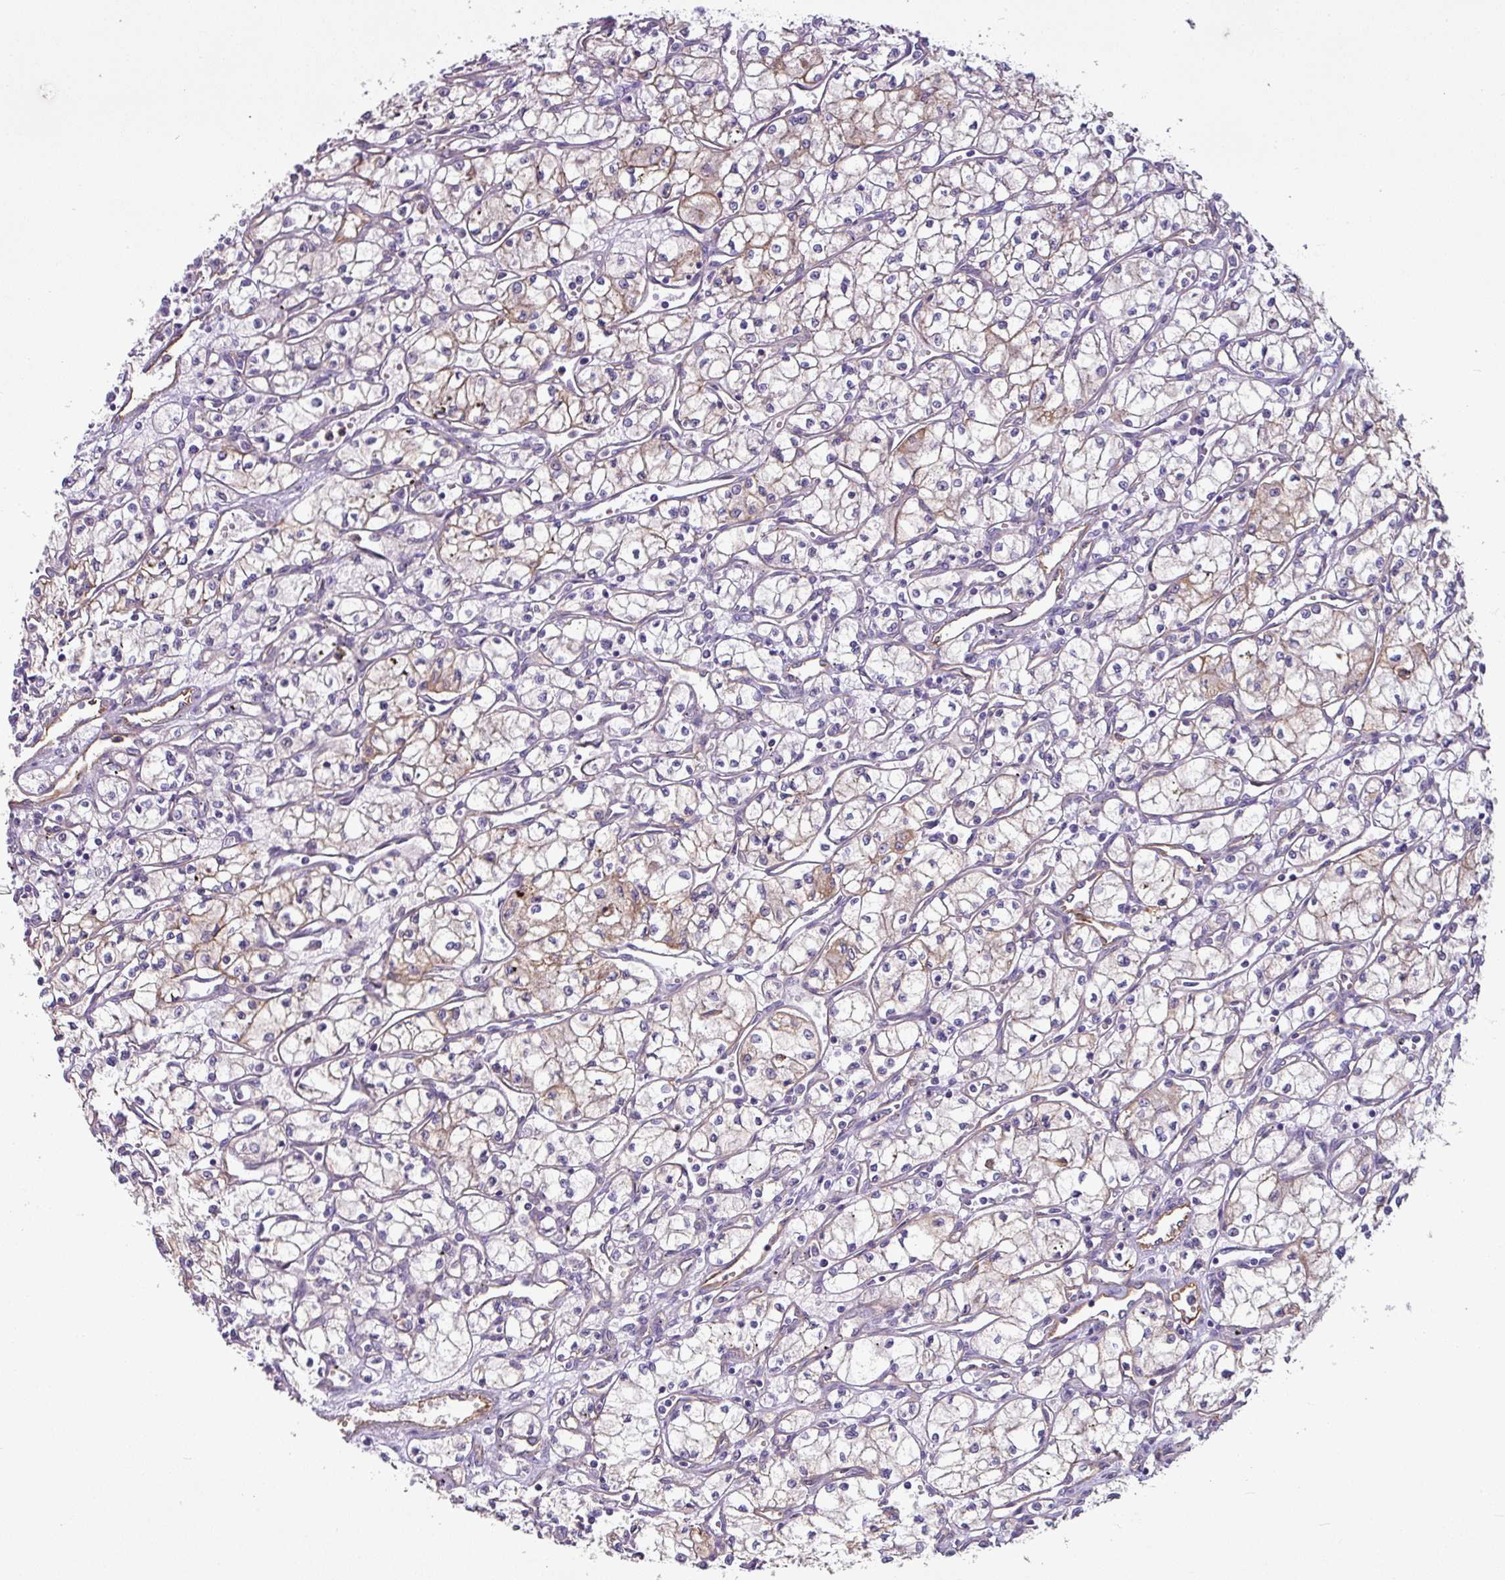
{"staining": {"intensity": "weak", "quantity": "25%-75%", "location": "cytoplasmic/membranous"}, "tissue": "renal cancer", "cell_type": "Tumor cells", "image_type": "cancer", "snomed": [{"axis": "morphology", "description": "Adenocarcinoma, NOS"}, {"axis": "topography", "description": "Kidney"}], "caption": "Adenocarcinoma (renal) was stained to show a protein in brown. There is low levels of weak cytoplasmic/membranous positivity in about 25%-75% of tumor cells.", "gene": "TMEM178B", "patient": {"sex": "male", "age": 59}}